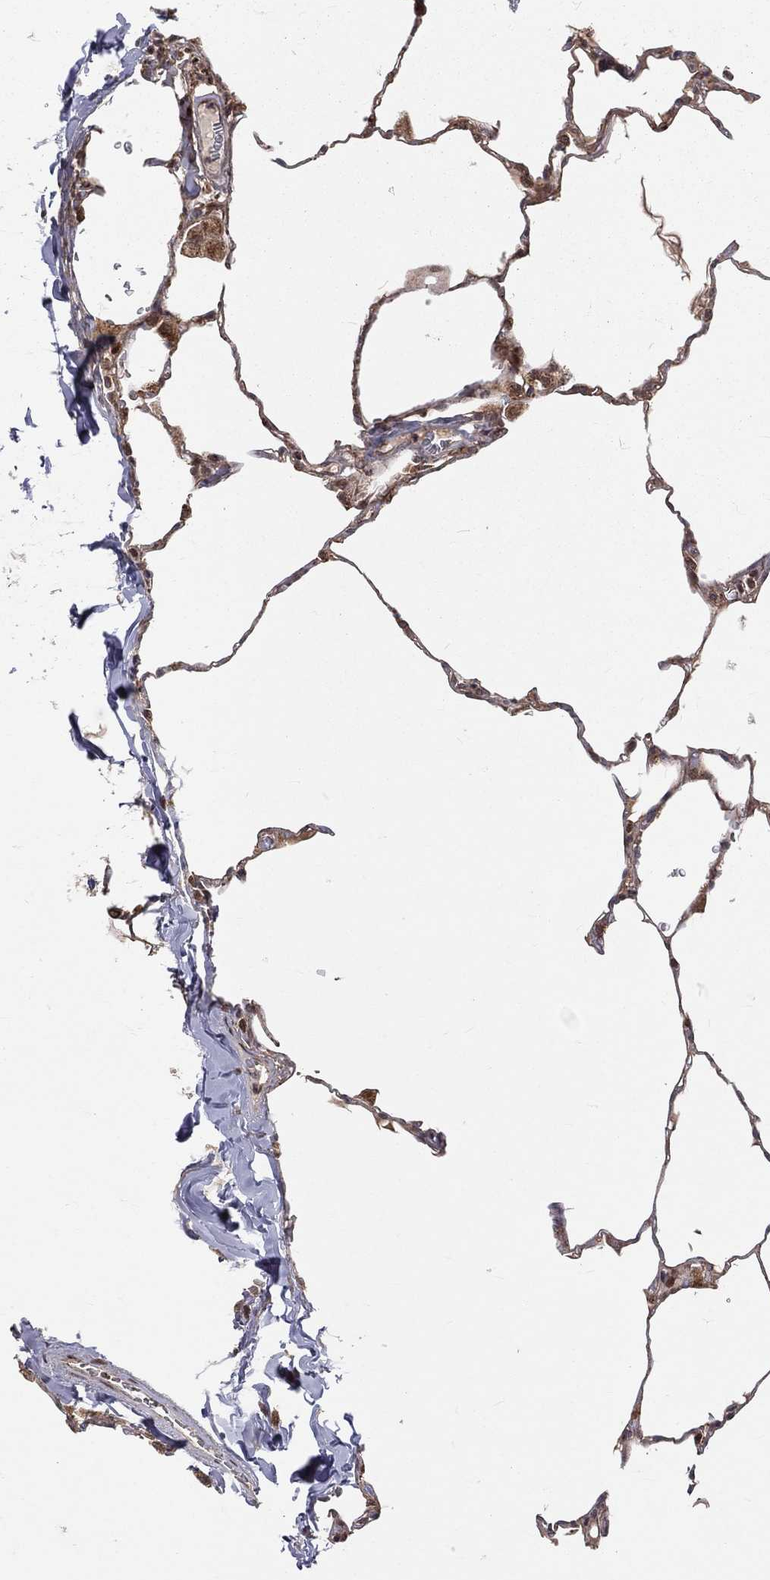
{"staining": {"intensity": "strong", "quantity": "<25%", "location": "nuclear"}, "tissue": "lung", "cell_type": "Alveolar cells", "image_type": "normal", "snomed": [{"axis": "morphology", "description": "Normal tissue, NOS"}, {"axis": "morphology", "description": "Adenocarcinoma, metastatic, NOS"}, {"axis": "topography", "description": "Lung"}], "caption": "Strong nuclear protein positivity is seen in approximately <25% of alveolar cells in lung. The staining was performed using DAB (3,3'-diaminobenzidine), with brown indicating positive protein expression. Nuclei are stained blue with hematoxylin.", "gene": "MDM2", "patient": {"sex": "male", "age": 45}}